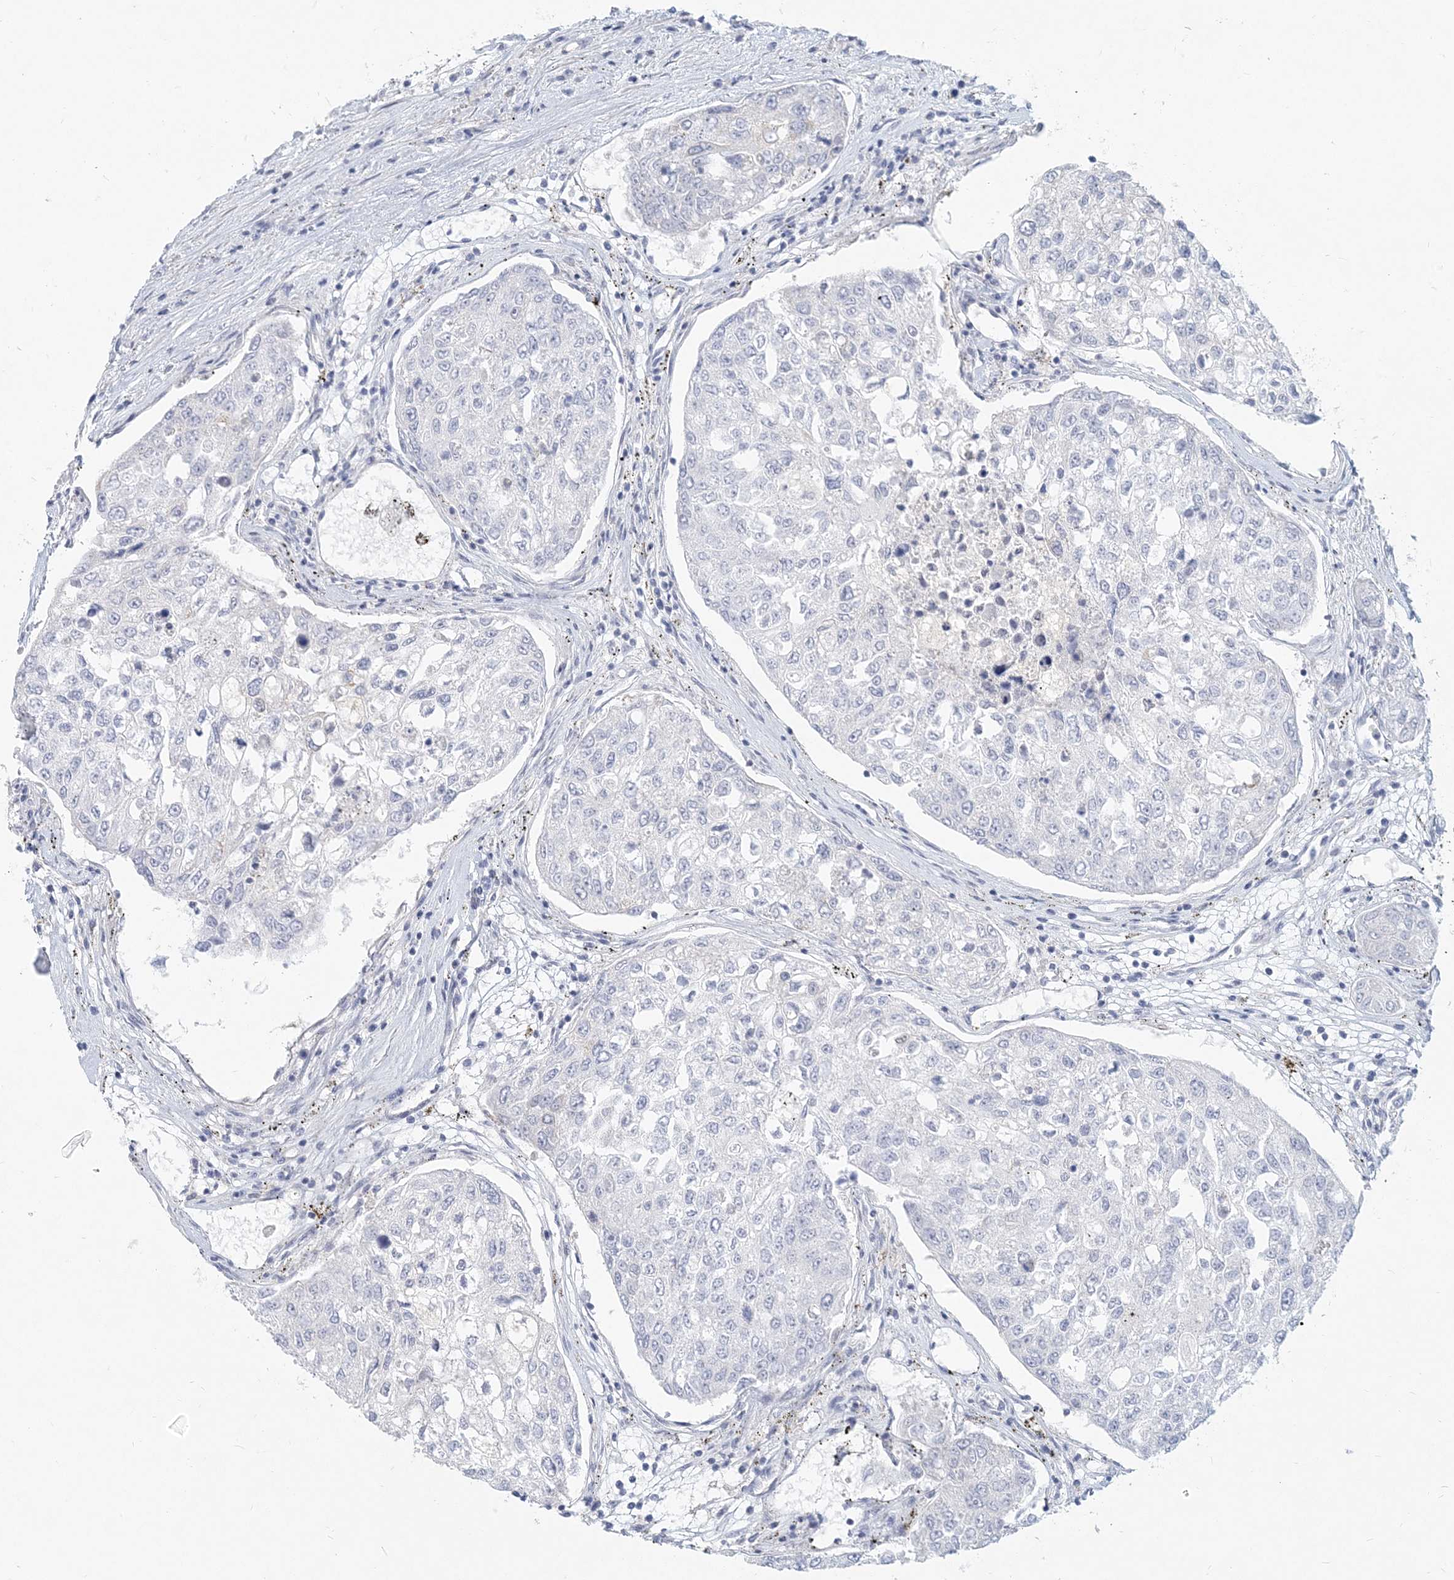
{"staining": {"intensity": "negative", "quantity": "none", "location": "none"}, "tissue": "urothelial cancer", "cell_type": "Tumor cells", "image_type": "cancer", "snomed": [{"axis": "morphology", "description": "Urothelial carcinoma, High grade"}, {"axis": "topography", "description": "Lymph node"}, {"axis": "topography", "description": "Urinary bladder"}], "caption": "IHC photomicrograph of human urothelial carcinoma (high-grade) stained for a protein (brown), which reveals no expression in tumor cells. (Immunohistochemistry, brightfield microscopy, high magnification).", "gene": "CSN1S1", "patient": {"sex": "male", "age": 51}}